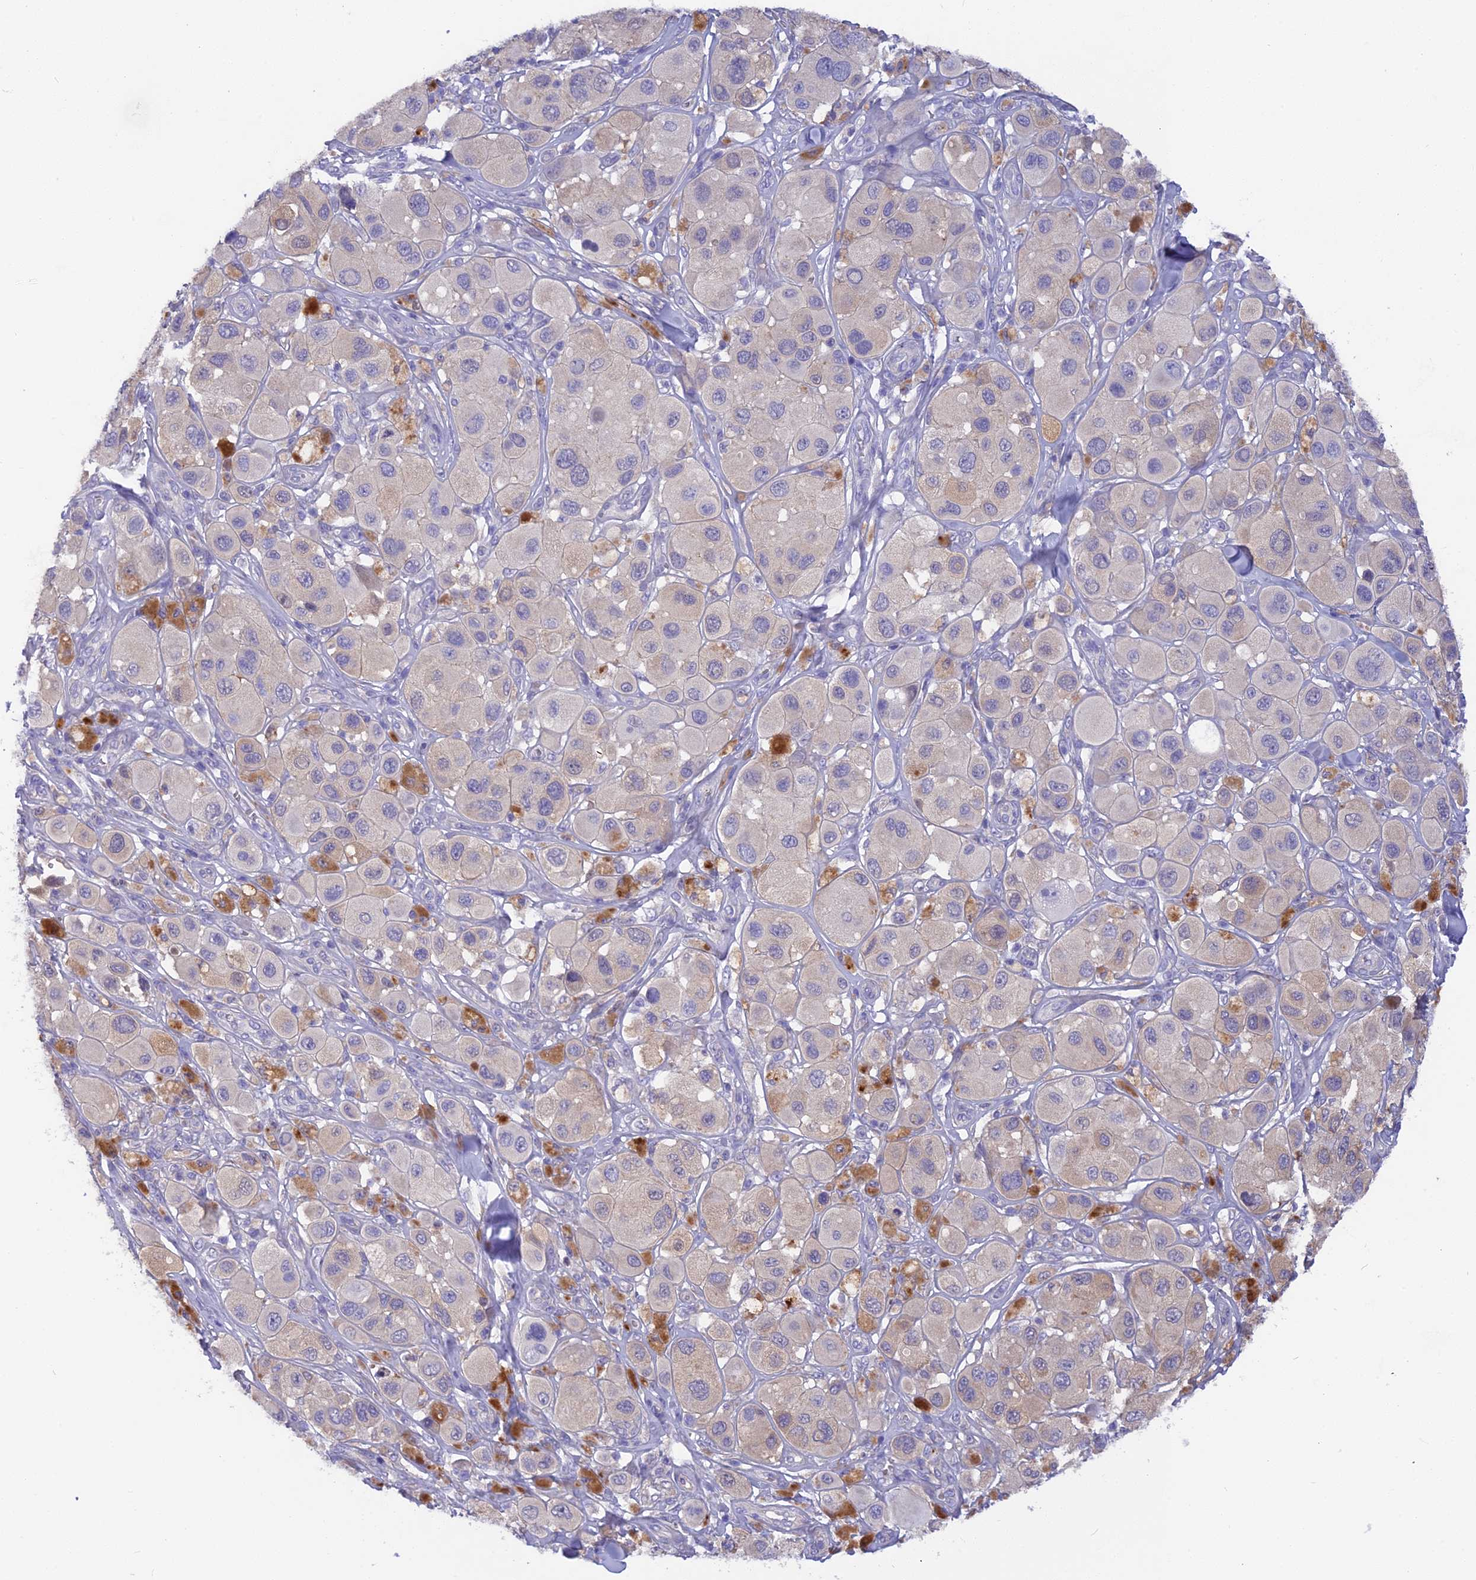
{"staining": {"intensity": "negative", "quantity": "none", "location": "none"}, "tissue": "melanoma", "cell_type": "Tumor cells", "image_type": "cancer", "snomed": [{"axis": "morphology", "description": "Malignant melanoma, Metastatic site"}, {"axis": "topography", "description": "Skin"}], "caption": "Melanoma was stained to show a protein in brown. There is no significant staining in tumor cells.", "gene": "PZP", "patient": {"sex": "male", "age": 41}}